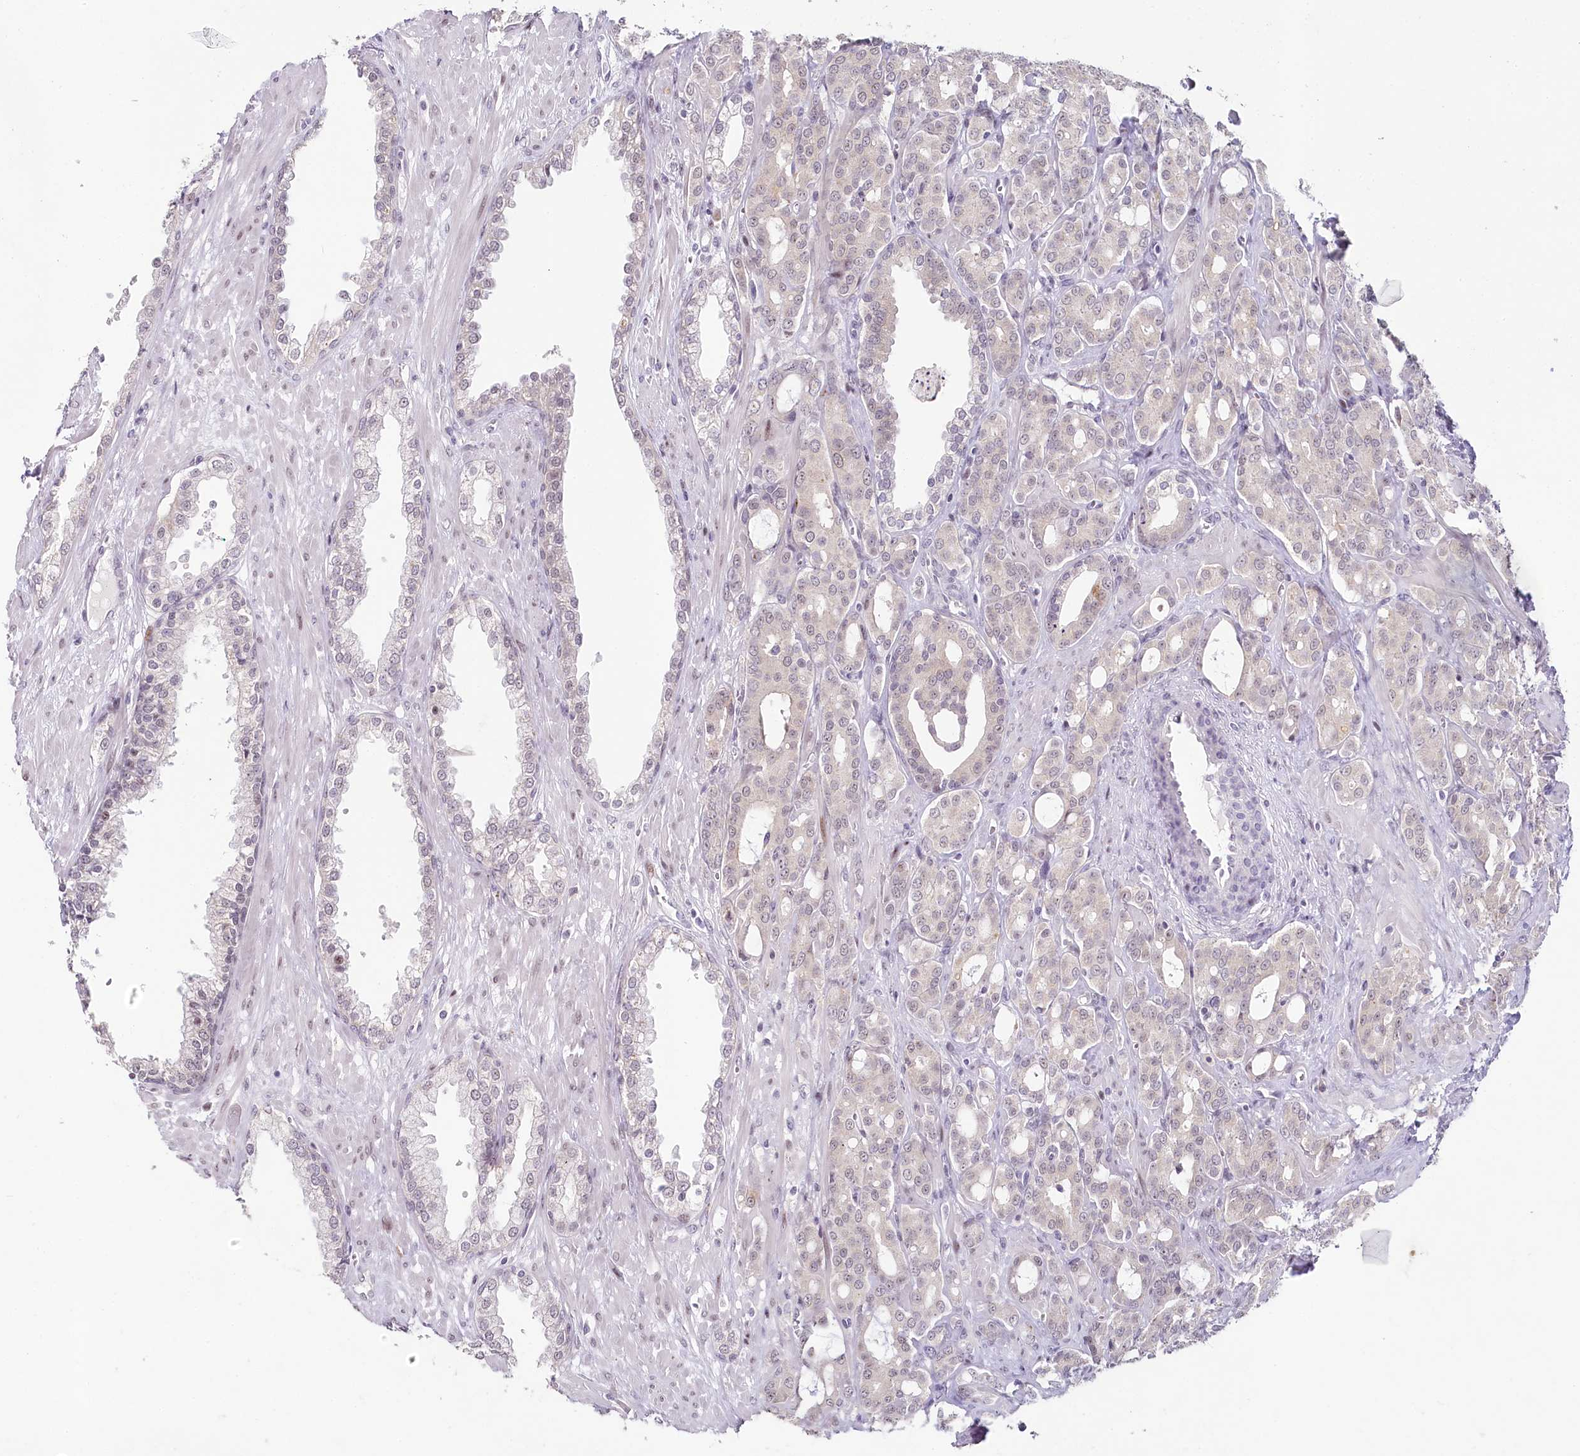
{"staining": {"intensity": "negative", "quantity": "none", "location": "none"}, "tissue": "prostate cancer", "cell_type": "Tumor cells", "image_type": "cancer", "snomed": [{"axis": "morphology", "description": "Adenocarcinoma, High grade"}, {"axis": "topography", "description": "Prostate"}], "caption": "DAB (3,3'-diaminobenzidine) immunohistochemical staining of adenocarcinoma (high-grade) (prostate) displays no significant positivity in tumor cells.", "gene": "HPD", "patient": {"sex": "male", "age": 72}}